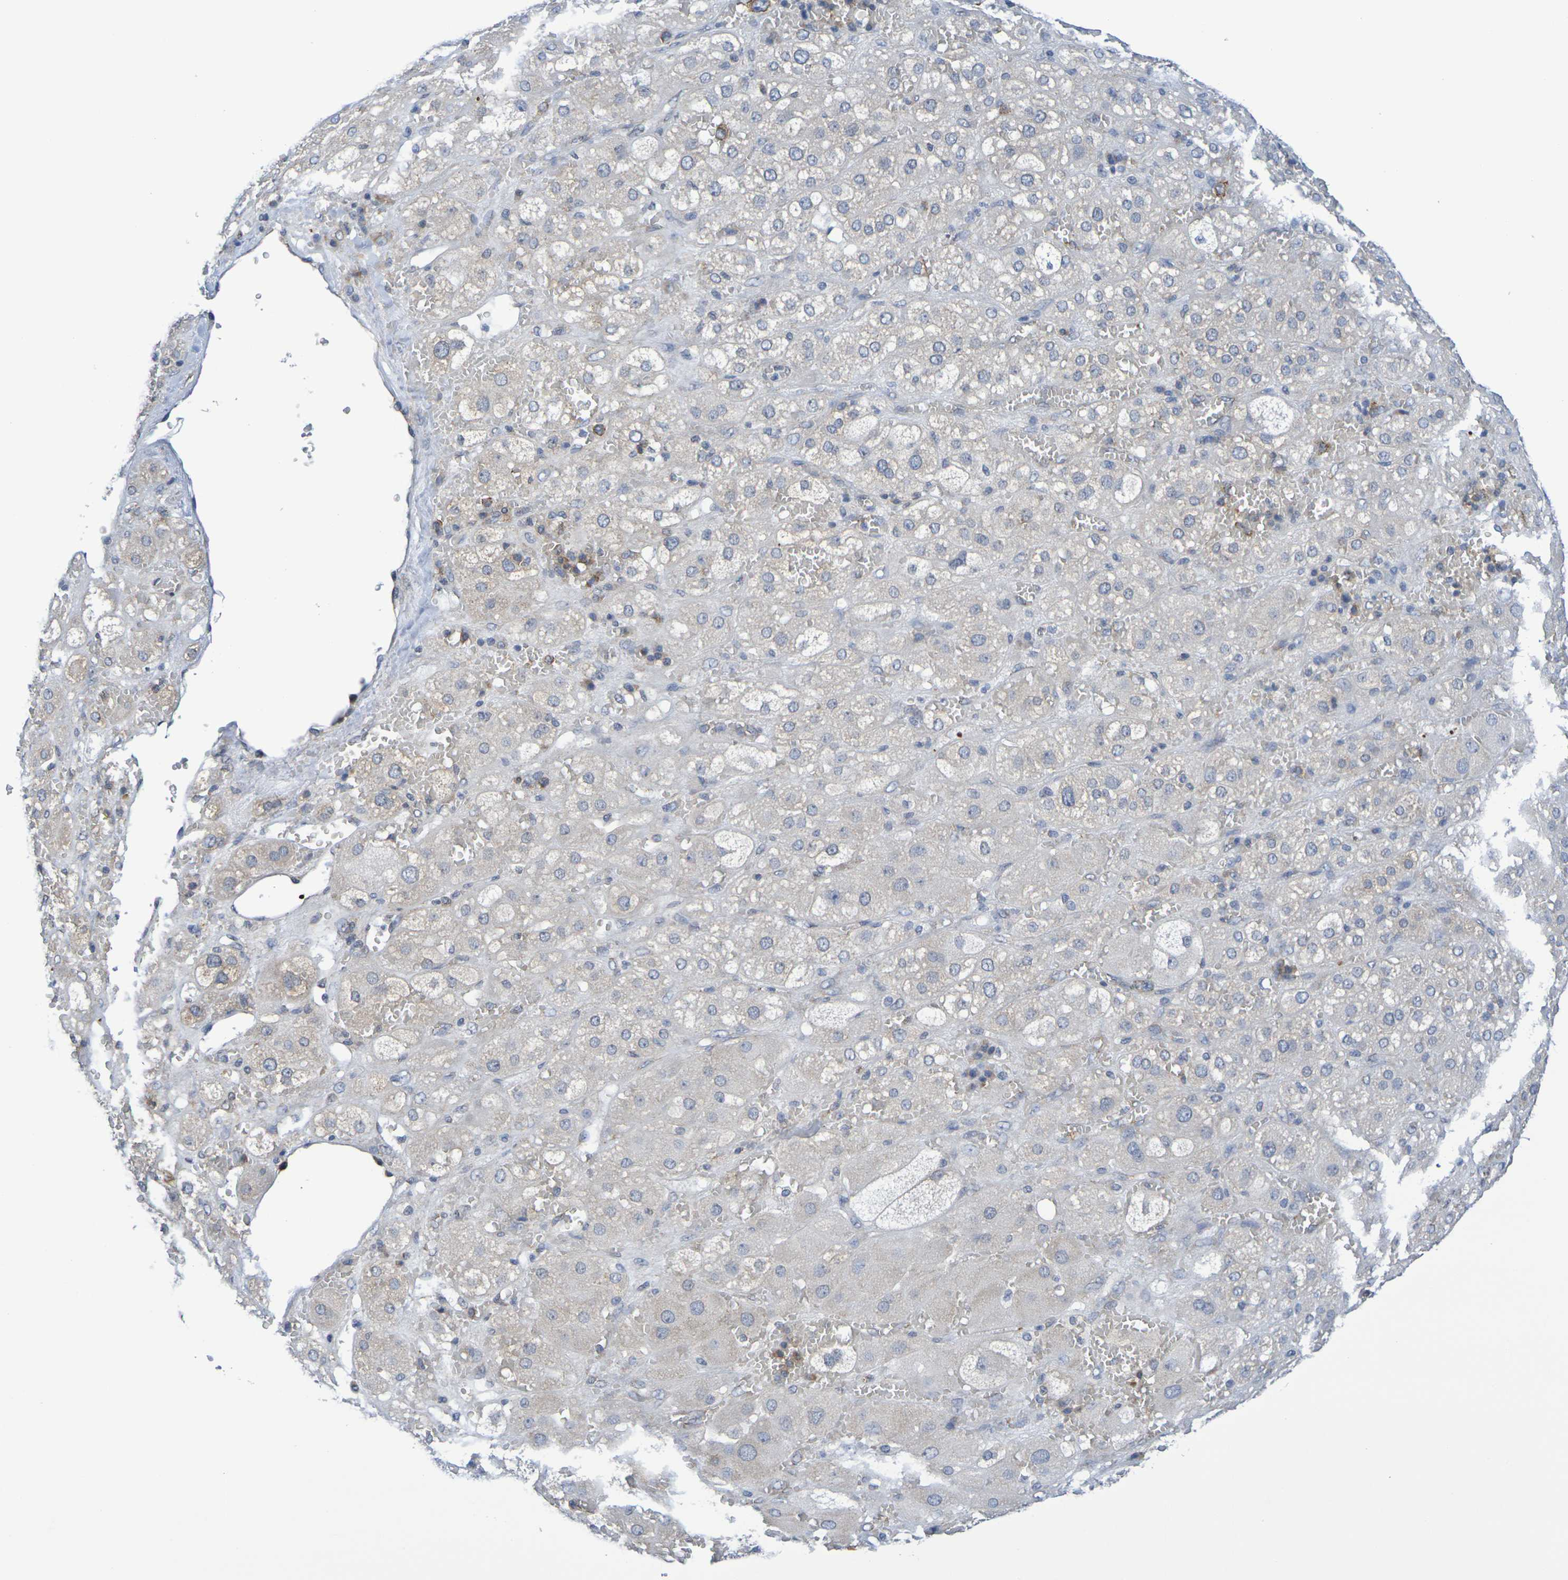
{"staining": {"intensity": "weak", "quantity": "<25%", "location": "cytoplasmic/membranous"}, "tissue": "adrenal gland", "cell_type": "Glandular cells", "image_type": "normal", "snomed": [{"axis": "morphology", "description": "Normal tissue, NOS"}, {"axis": "topography", "description": "Adrenal gland"}], "caption": "DAB (3,3'-diaminobenzidine) immunohistochemical staining of normal adrenal gland exhibits no significant expression in glandular cells.", "gene": "CHRNB1", "patient": {"sex": "female", "age": 47}}